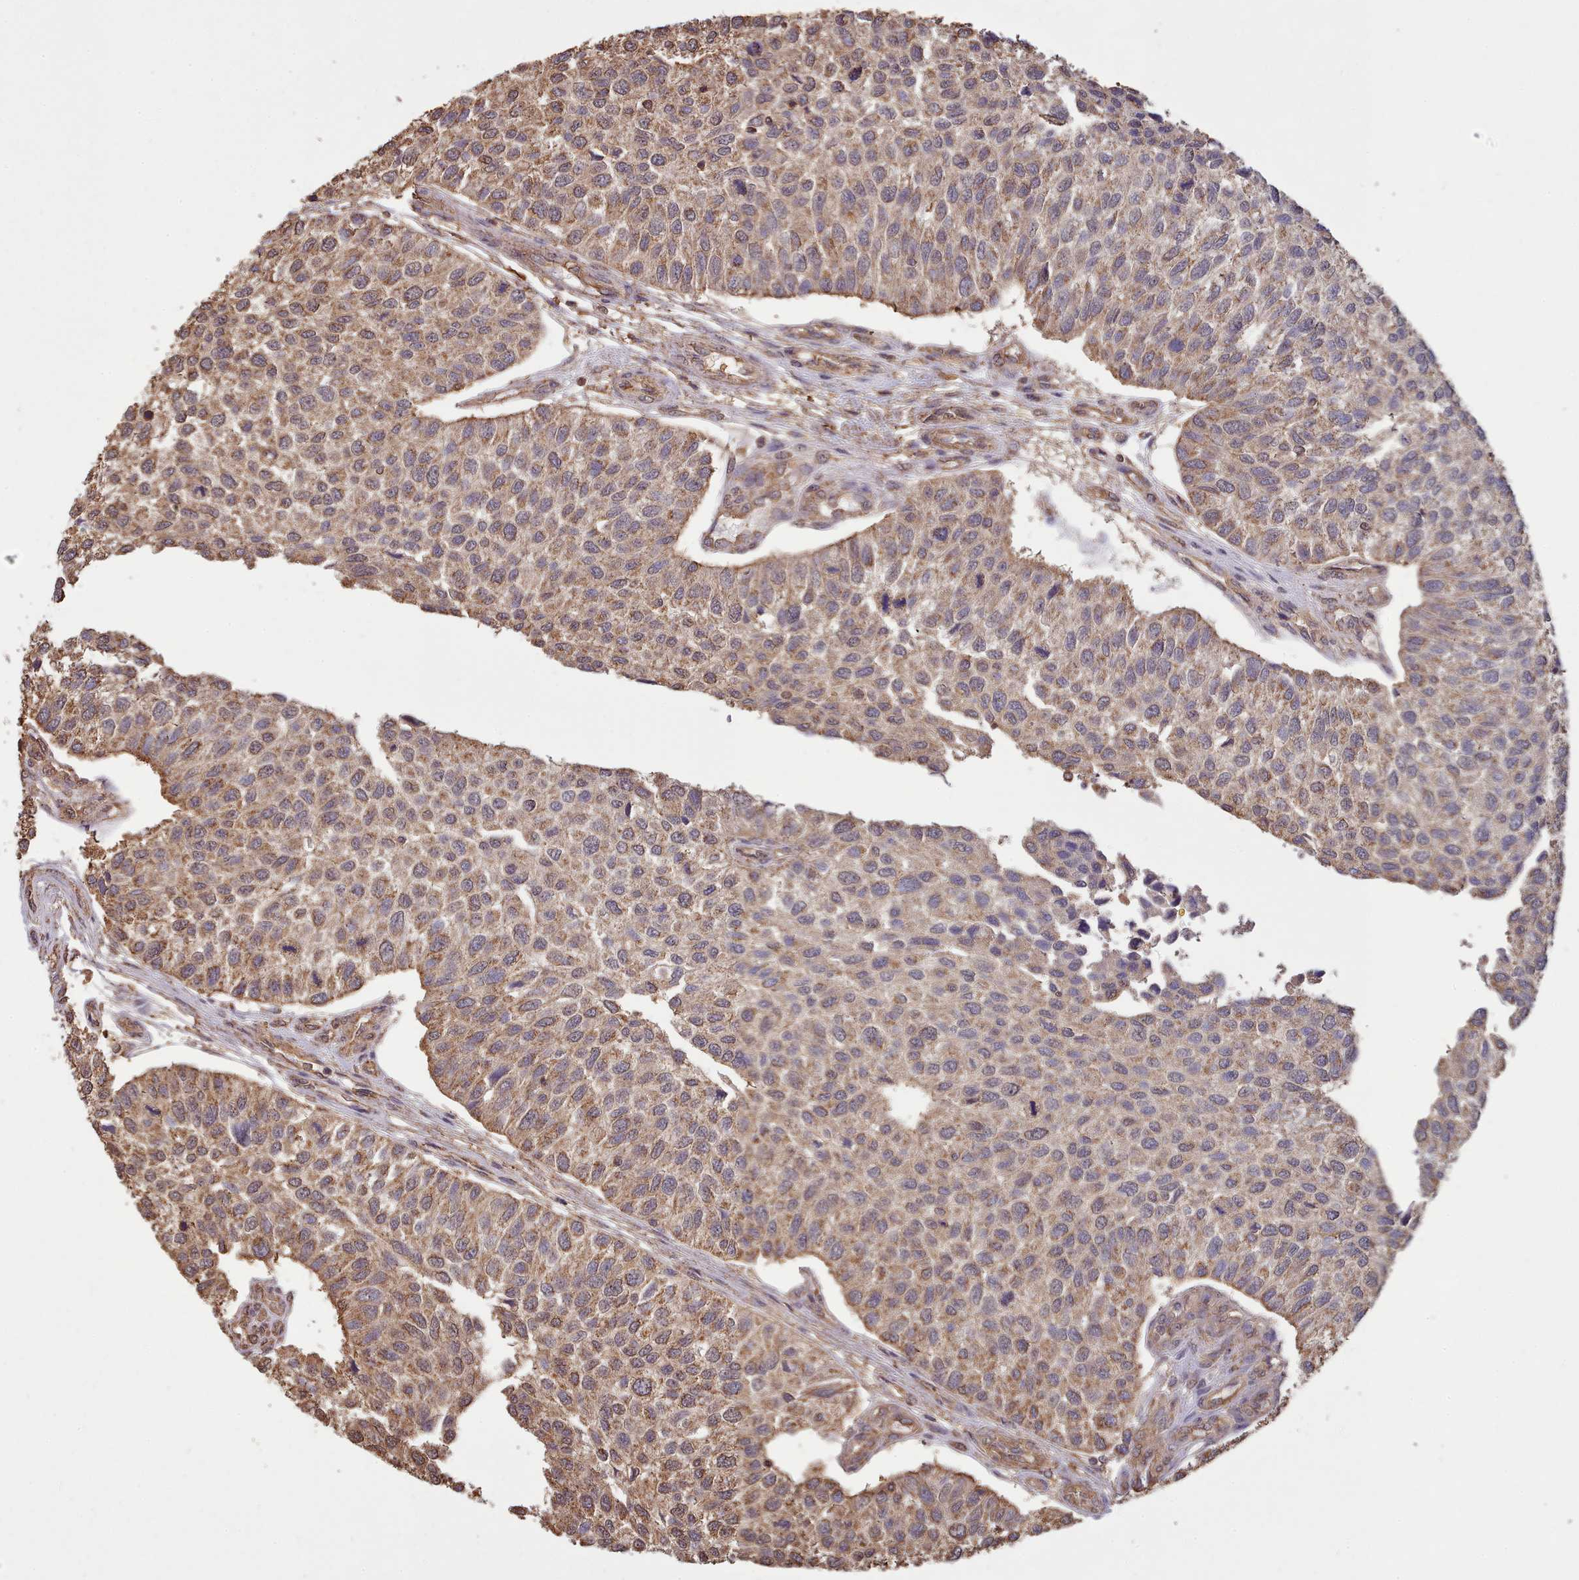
{"staining": {"intensity": "weak", "quantity": ">75%", "location": "cytoplasmic/membranous,nuclear"}, "tissue": "urothelial cancer", "cell_type": "Tumor cells", "image_type": "cancer", "snomed": [{"axis": "morphology", "description": "Urothelial carcinoma, NOS"}, {"axis": "topography", "description": "Urinary bladder"}], "caption": "Tumor cells exhibit low levels of weak cytoplasmic/membranous and nuclear positivity in about >75% of cells in urothelial cancer. The staining was performed using DAB (3,3'-diaminobenzidine), with brown indicating positive protein expression. Nuclei are stained blue with hematoxylin.", "gene": "METRN", "patient": {"sex": "male", "age": 55}}